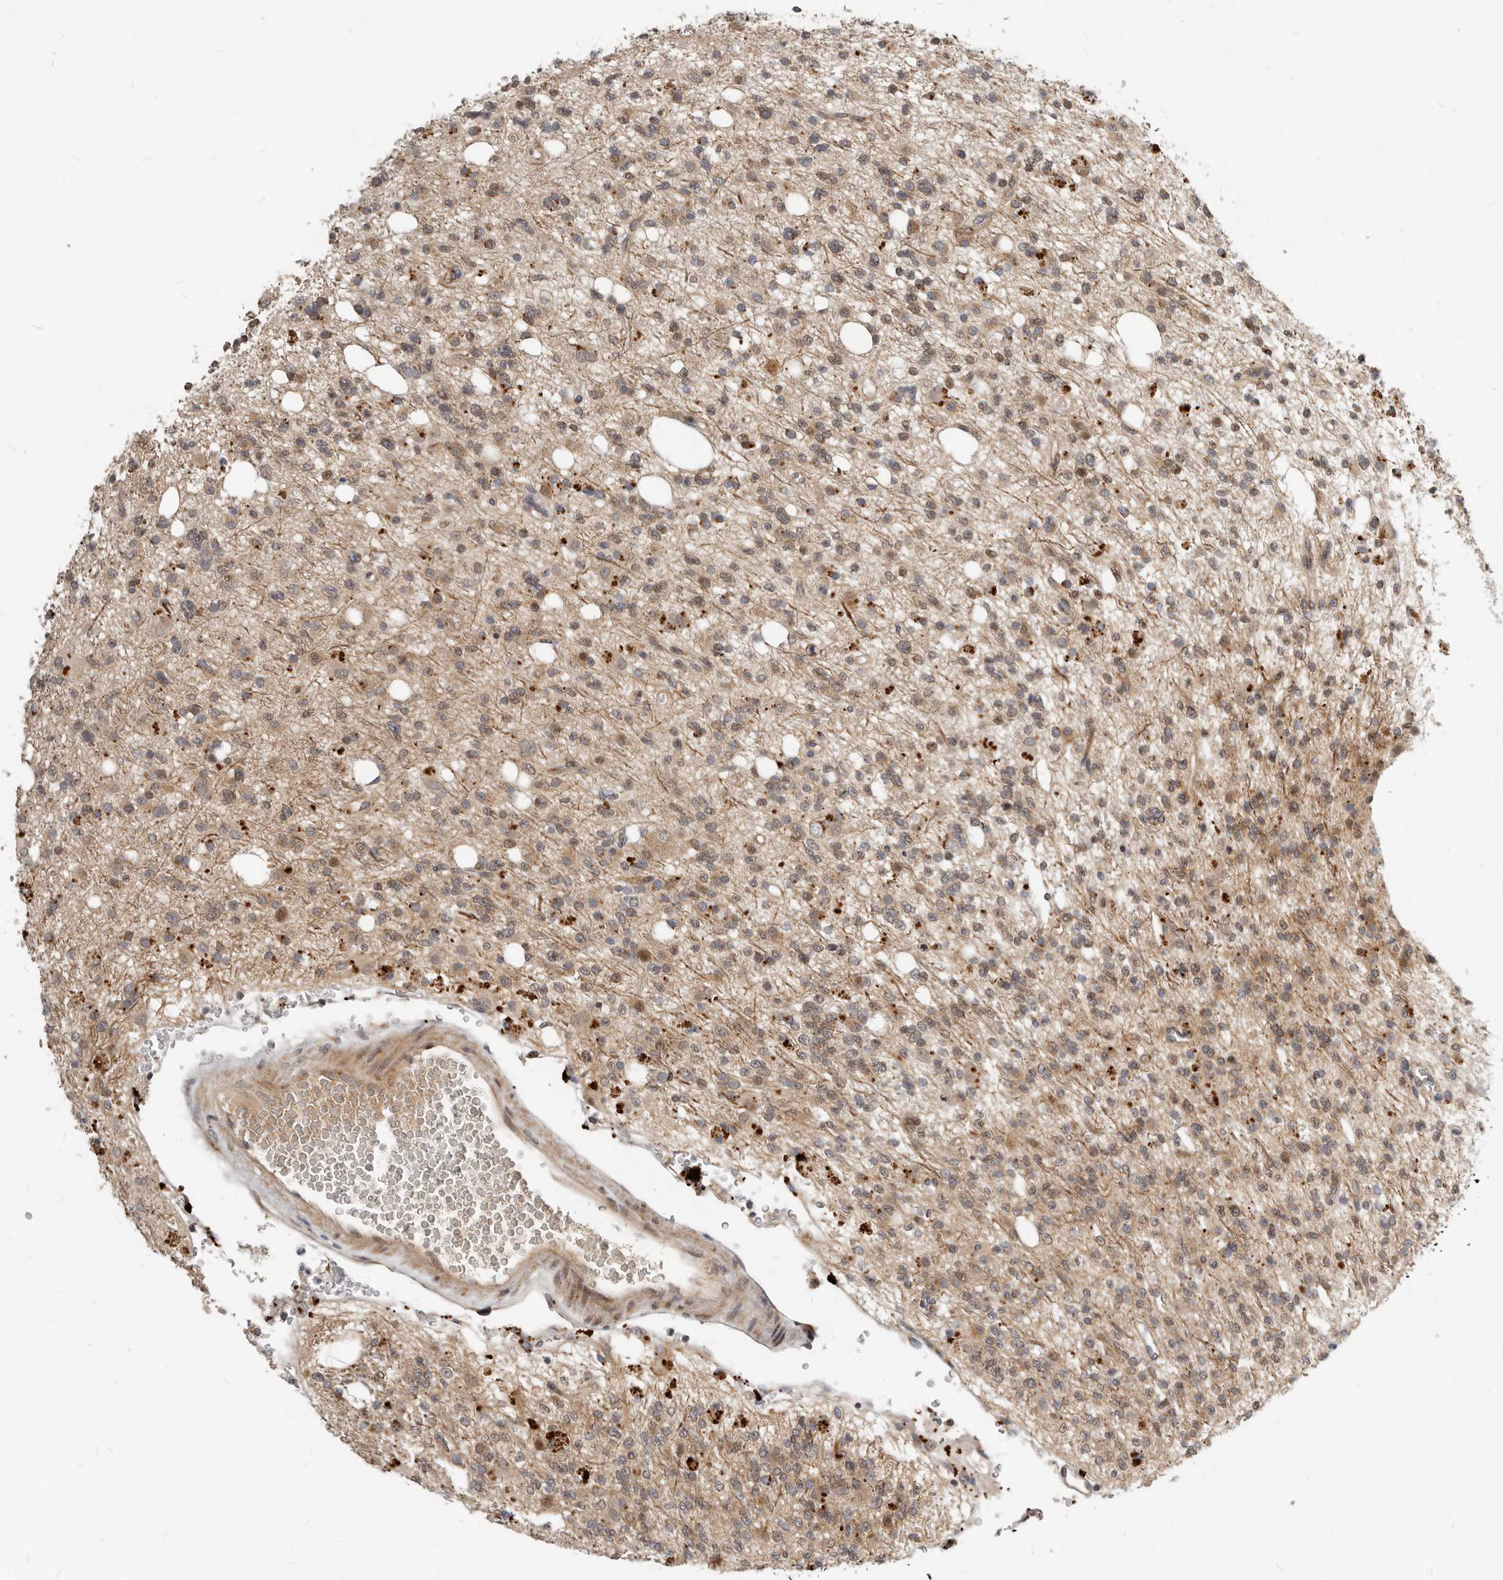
{"staining": {"intensity": "weak", "quantity": ">75%", "location": "cytoplasmic/membranous"}, "tissue": "glioma", "cell_type": "Tumor cells", "image_type": "cancer", "snomed": [{"axis": "morphology", "description": "Glioma, malignant, High grade"}, {"axis": "topography", "description": "Brain"}], "caption": "About >75% of tumor cells in malignant glioma (high-grade) show weak cytoplasmic/membranous protein positivity as visualized by brown immunohistochemical staining.", "gene": "NPY4R", "patient": {"sex": "female", "age": 62}}